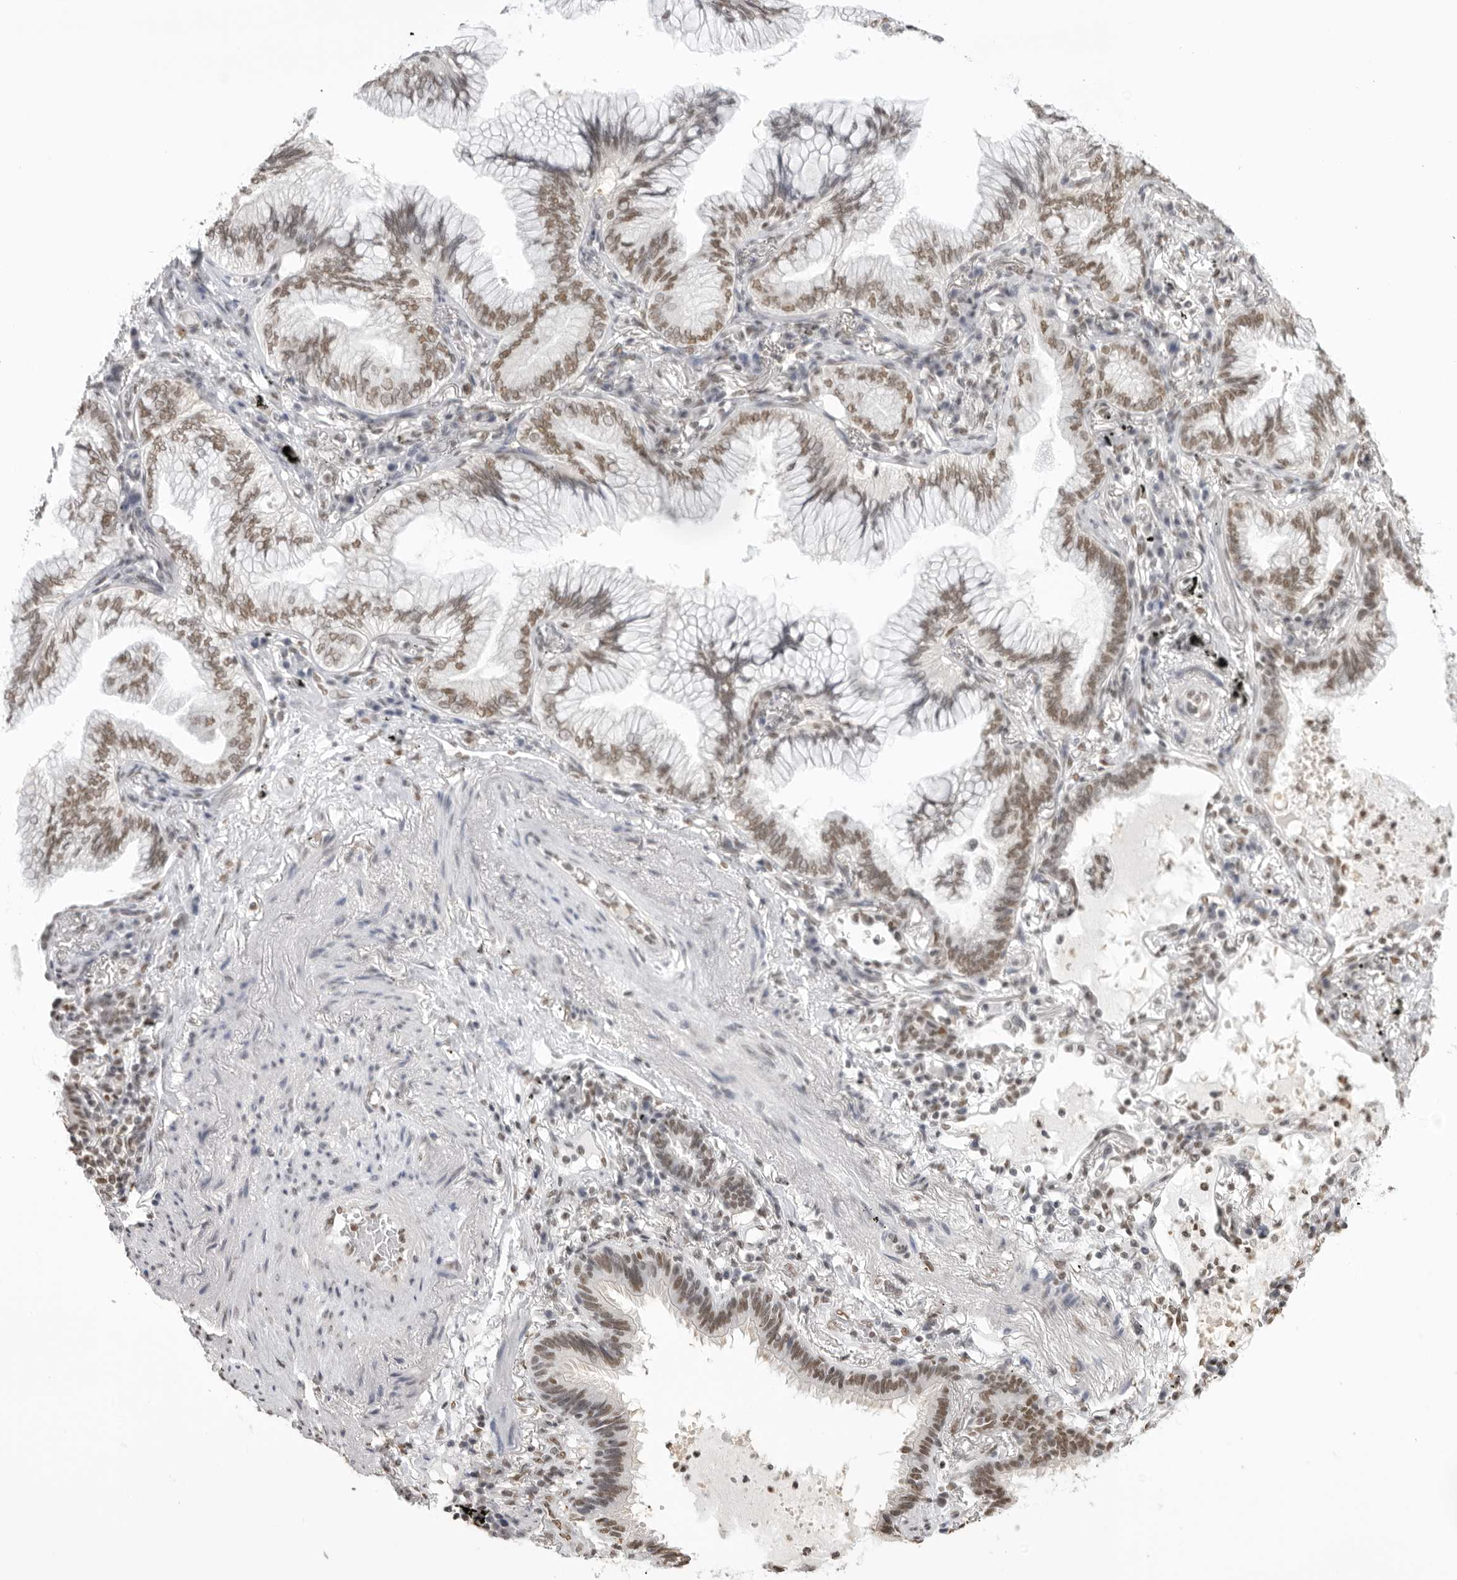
{"staining": {"intensity": "moderate", "quantity": ">75%", "location": "nuclear"}, "tissue": "lung cancer", "cell_type": "Tumor cells", "image_type": "cancer", "snomed": [{"axis": "morphology", "description": "Adenocarcinoma, NOS"}, {"axis": "topography", "description": "Lung"}], "caption": "Protein analysis of adenocarcinoma (lung) tissue displays moderate nuclear staining in approximately >75% of tumor cells.", "gene": "RPA2", "patient": {"sex": "female", "age": 70}}